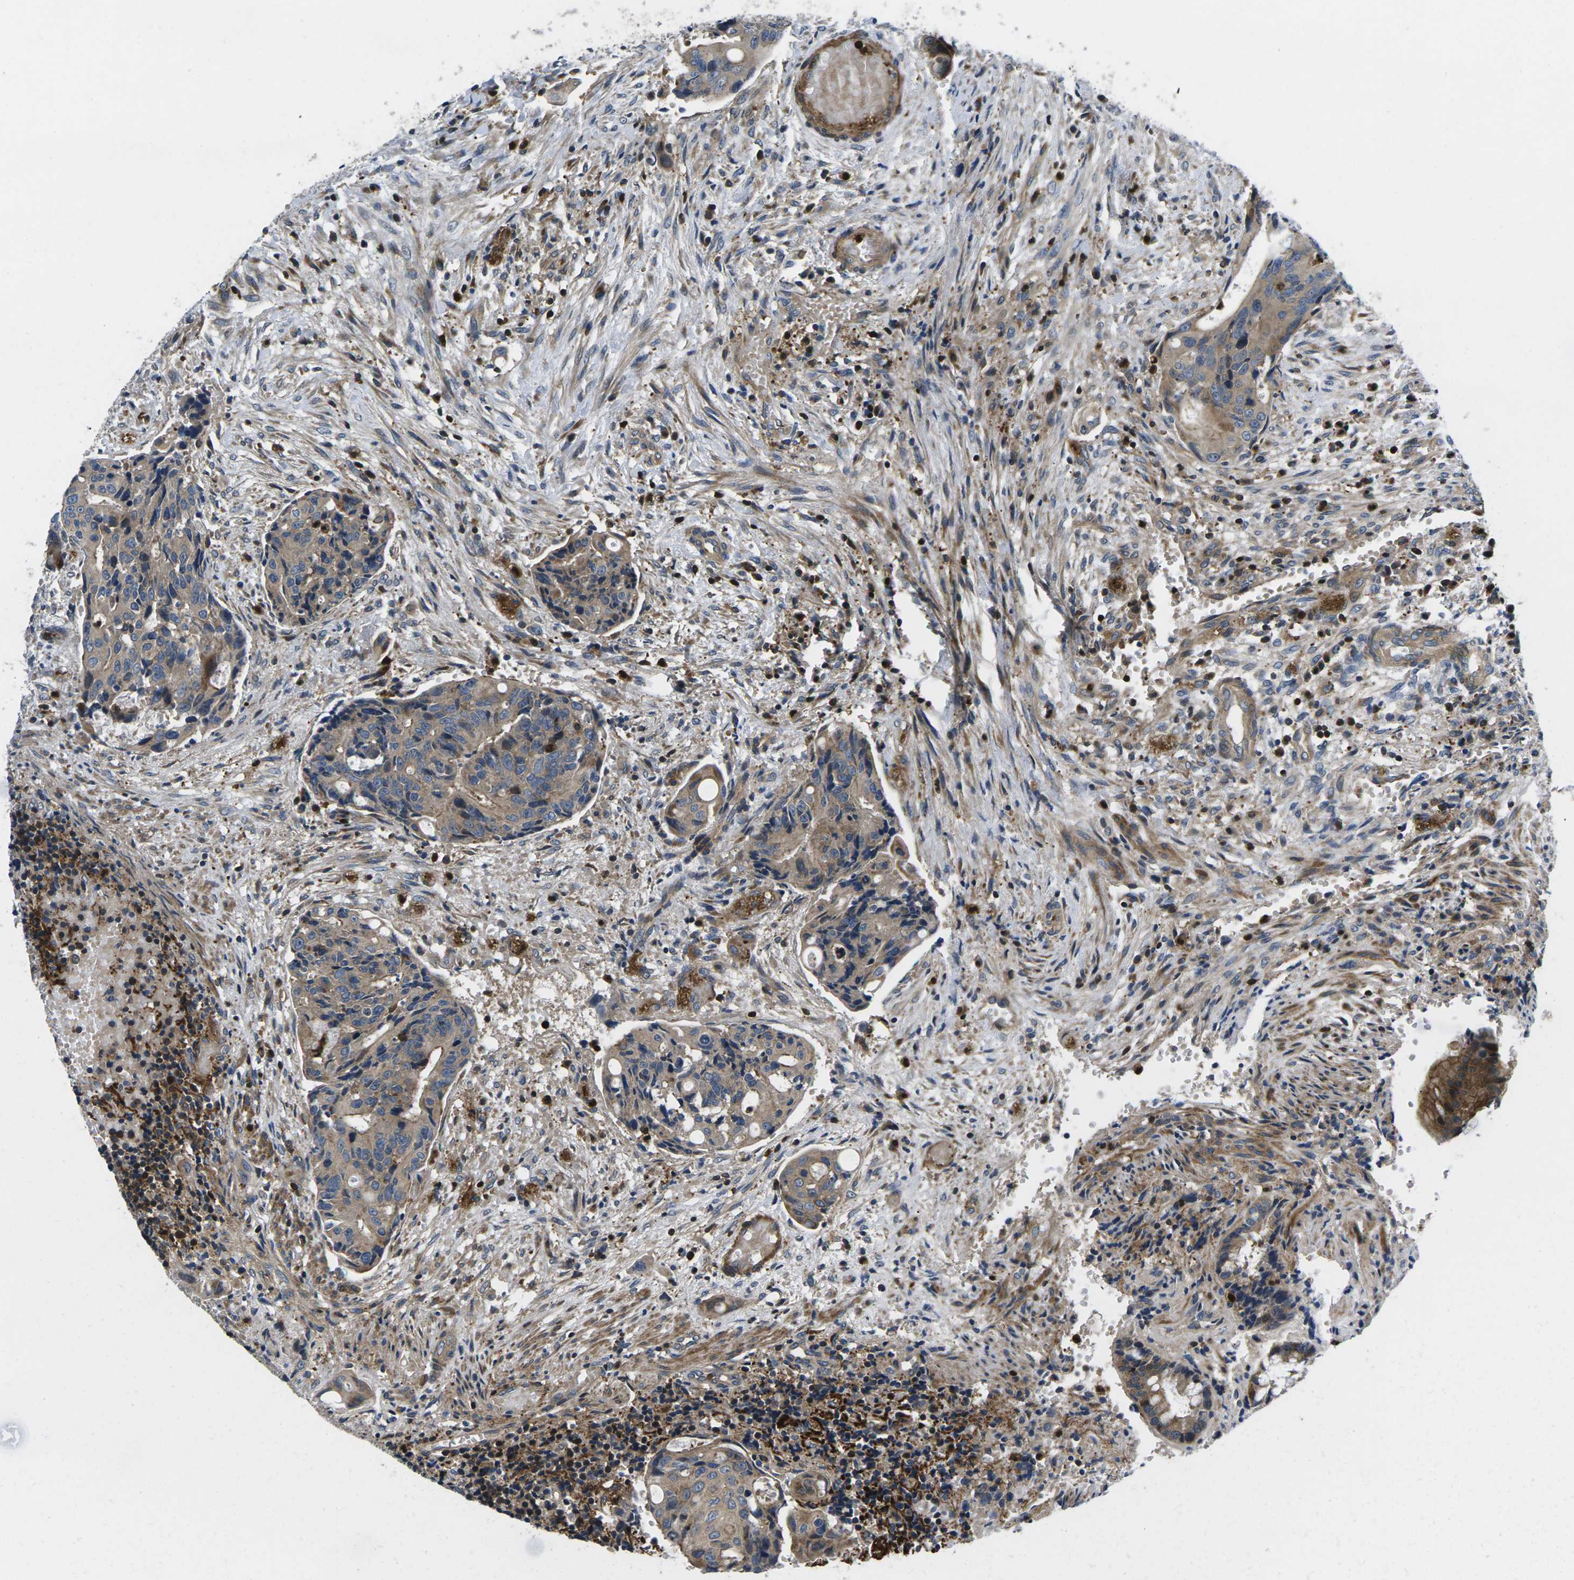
{"staining": {"intensity": "weak", "quantity": ">75%", "location": "cytoplasmic/membranous"}, "tissue": "colorectal cancer", "cell_type": "Tumor cells", "image_type": "cancer", "snomed": [{"axis": "morphology", "description": "Adenocarcinoma, NOS"}, {"axis": "topography", "description": "Colon"}], "caption": "The photomicrograph displays immunohistochemical staining of adenocarcinoma (colorectal). There is weak cytoplasmic/membranous expression is present in approximately >75% of tumor cells.", "gene": "PLCE1", "patient": {"sex": "female", "age": 57}}